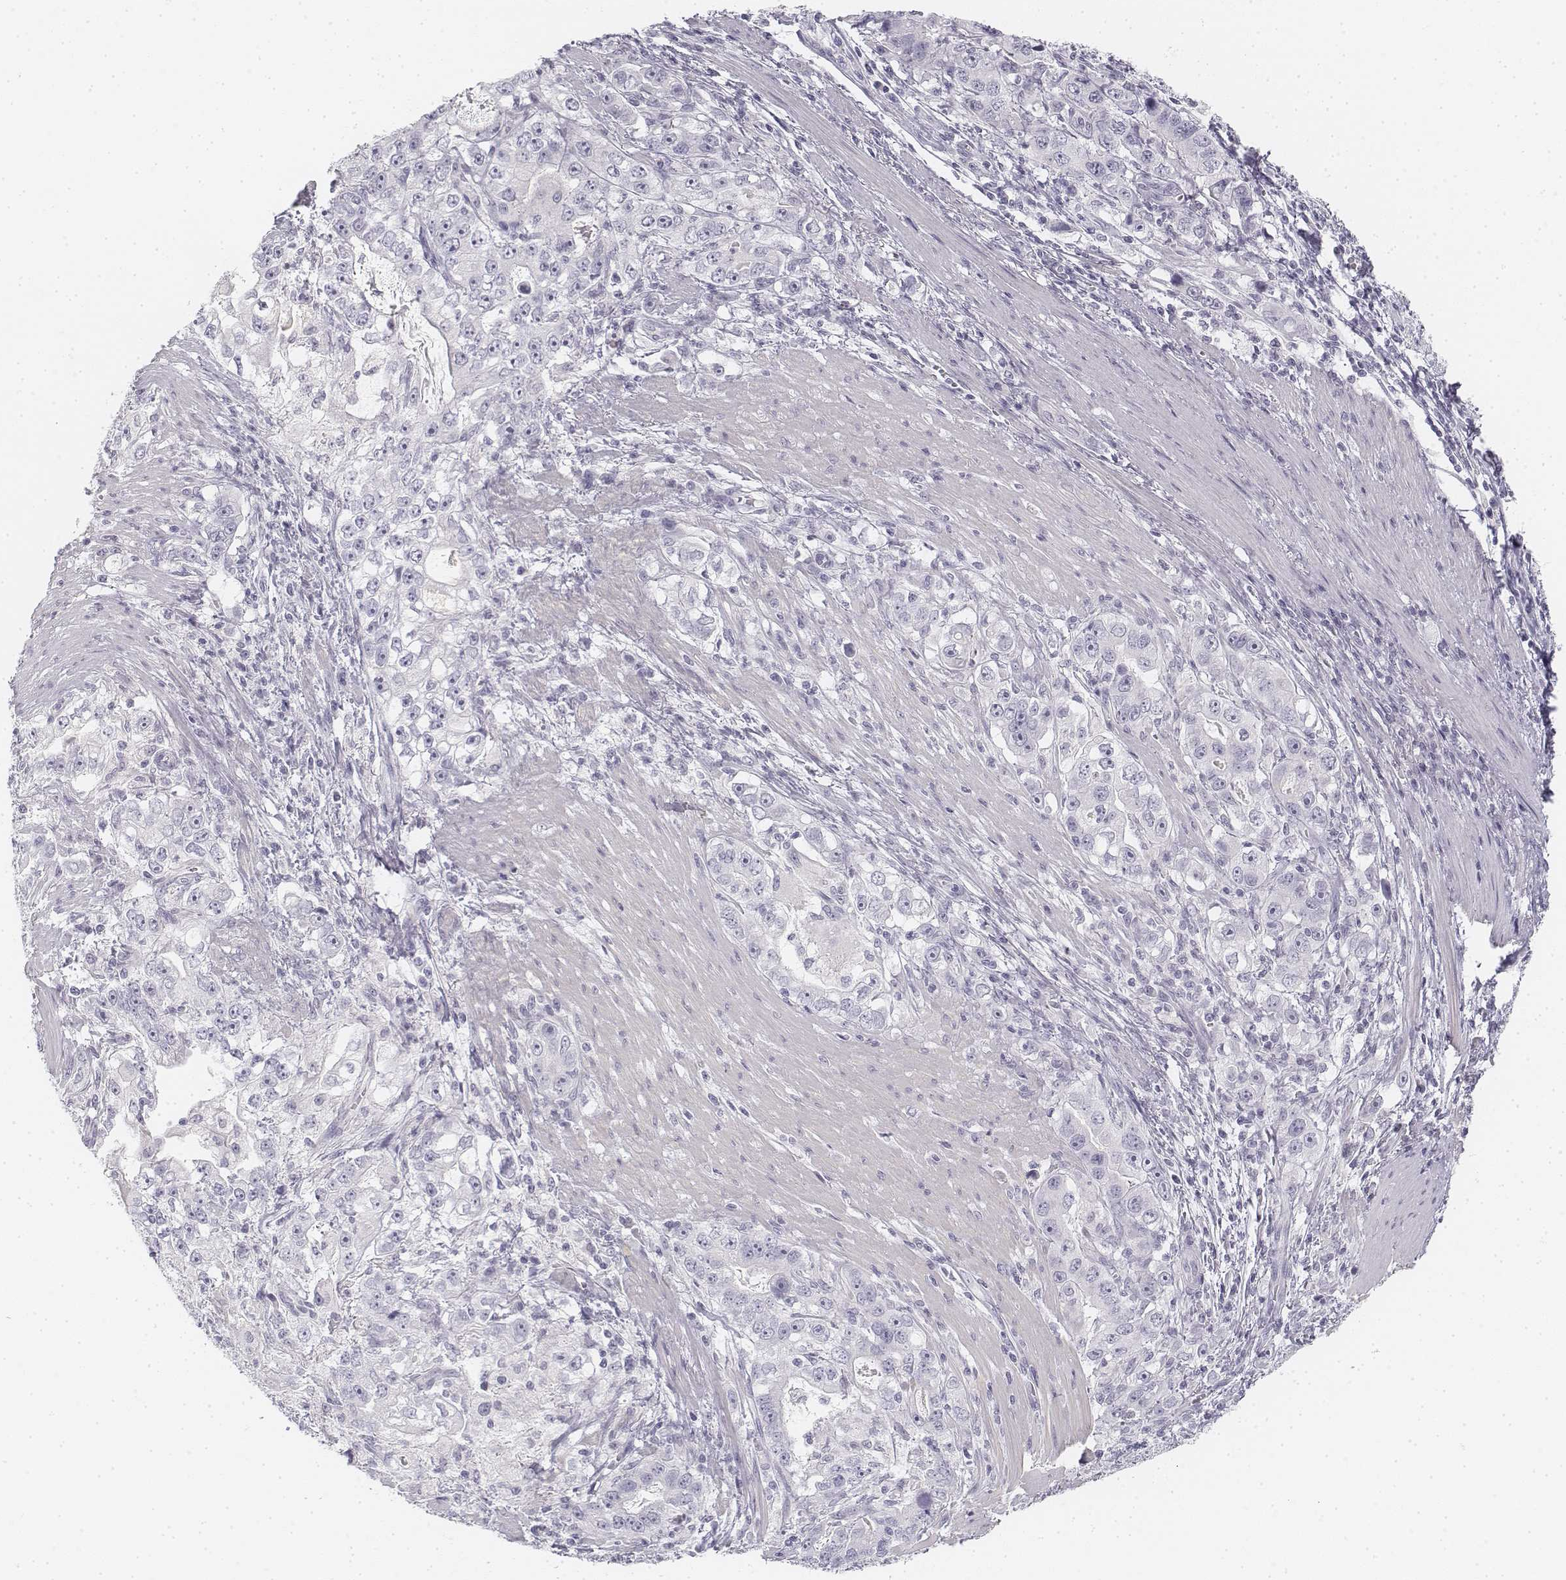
{"staining": {"intensity": "negative", "quantity": "none", "location": "none"}, "tissue": "stomach cancer", "cell_type": "Tumor cells", "image_type": "cancer", "snomed": [{"axis": "morphology", "description": "Adenocarcinoma, NOS"}, {"axis": "topography", "description": "Stomach, lower"}], "caption": "The image exhibits no significant positivity in tumor cells of adenocarcinoma (stomach).", "gene": "KRT25", "patient": {"sex": "female", "age": 72}}